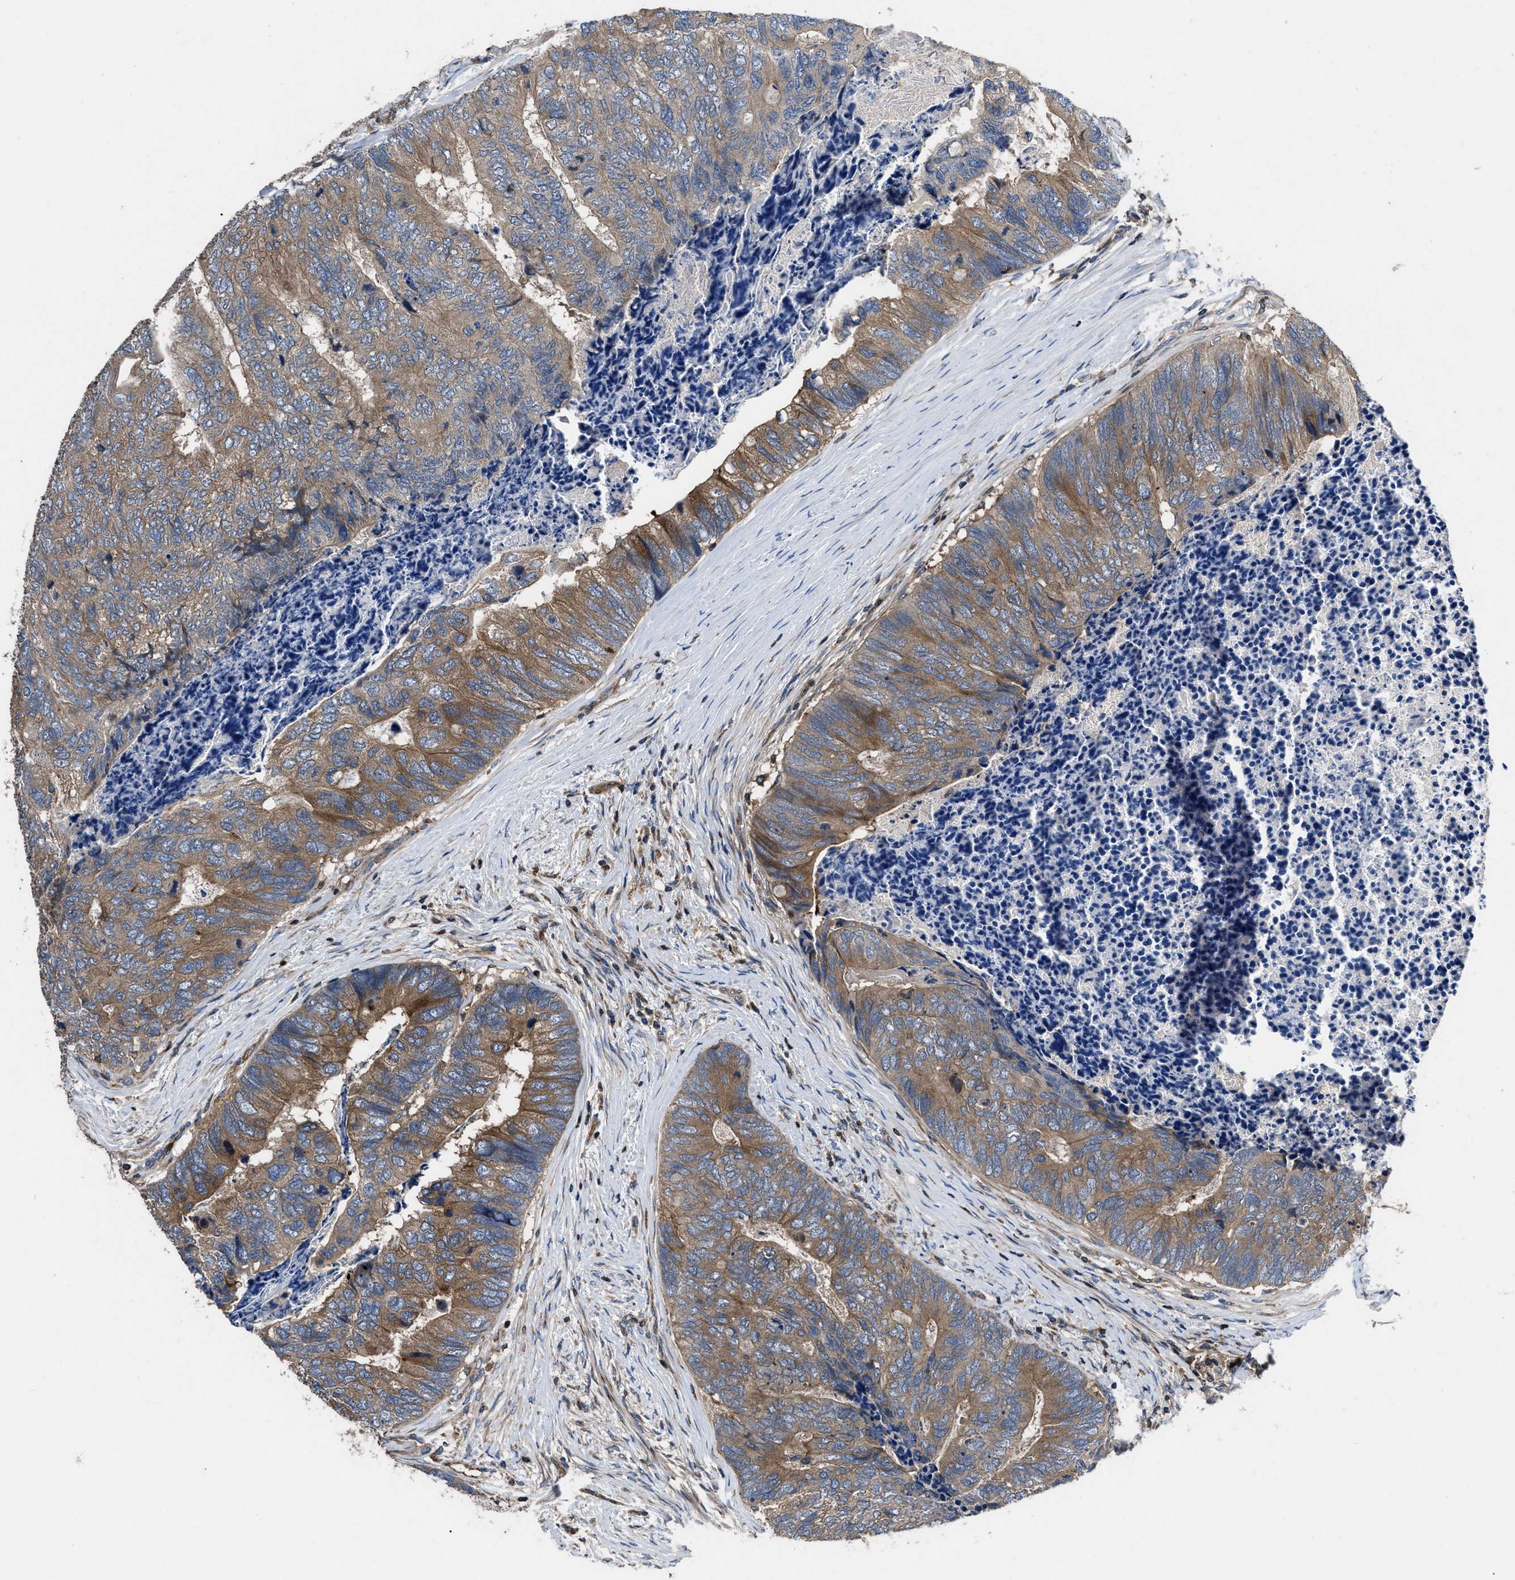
{"staining": {"intensity": "moderate", "quantity": ">75%", "location": "cytoplasmic/membranous"}, "tissue": "colorectal cancer", "cell_type": "Tumor cells", "image_type": "cancer", "snomed": [{"axis": "morphology", "description": "Adenocarcinoma, NOS"}, {"axis": "topography", "description": "Colon"}], "caption": "This histopathology image exhibits IHC staining of human colorectal cancer, with medium moderate cytoplasmic/membranous expression in approximately >75% of tumor cells.", "gene": "YBEY", "patient": {"sex": "female", "age": 67}}